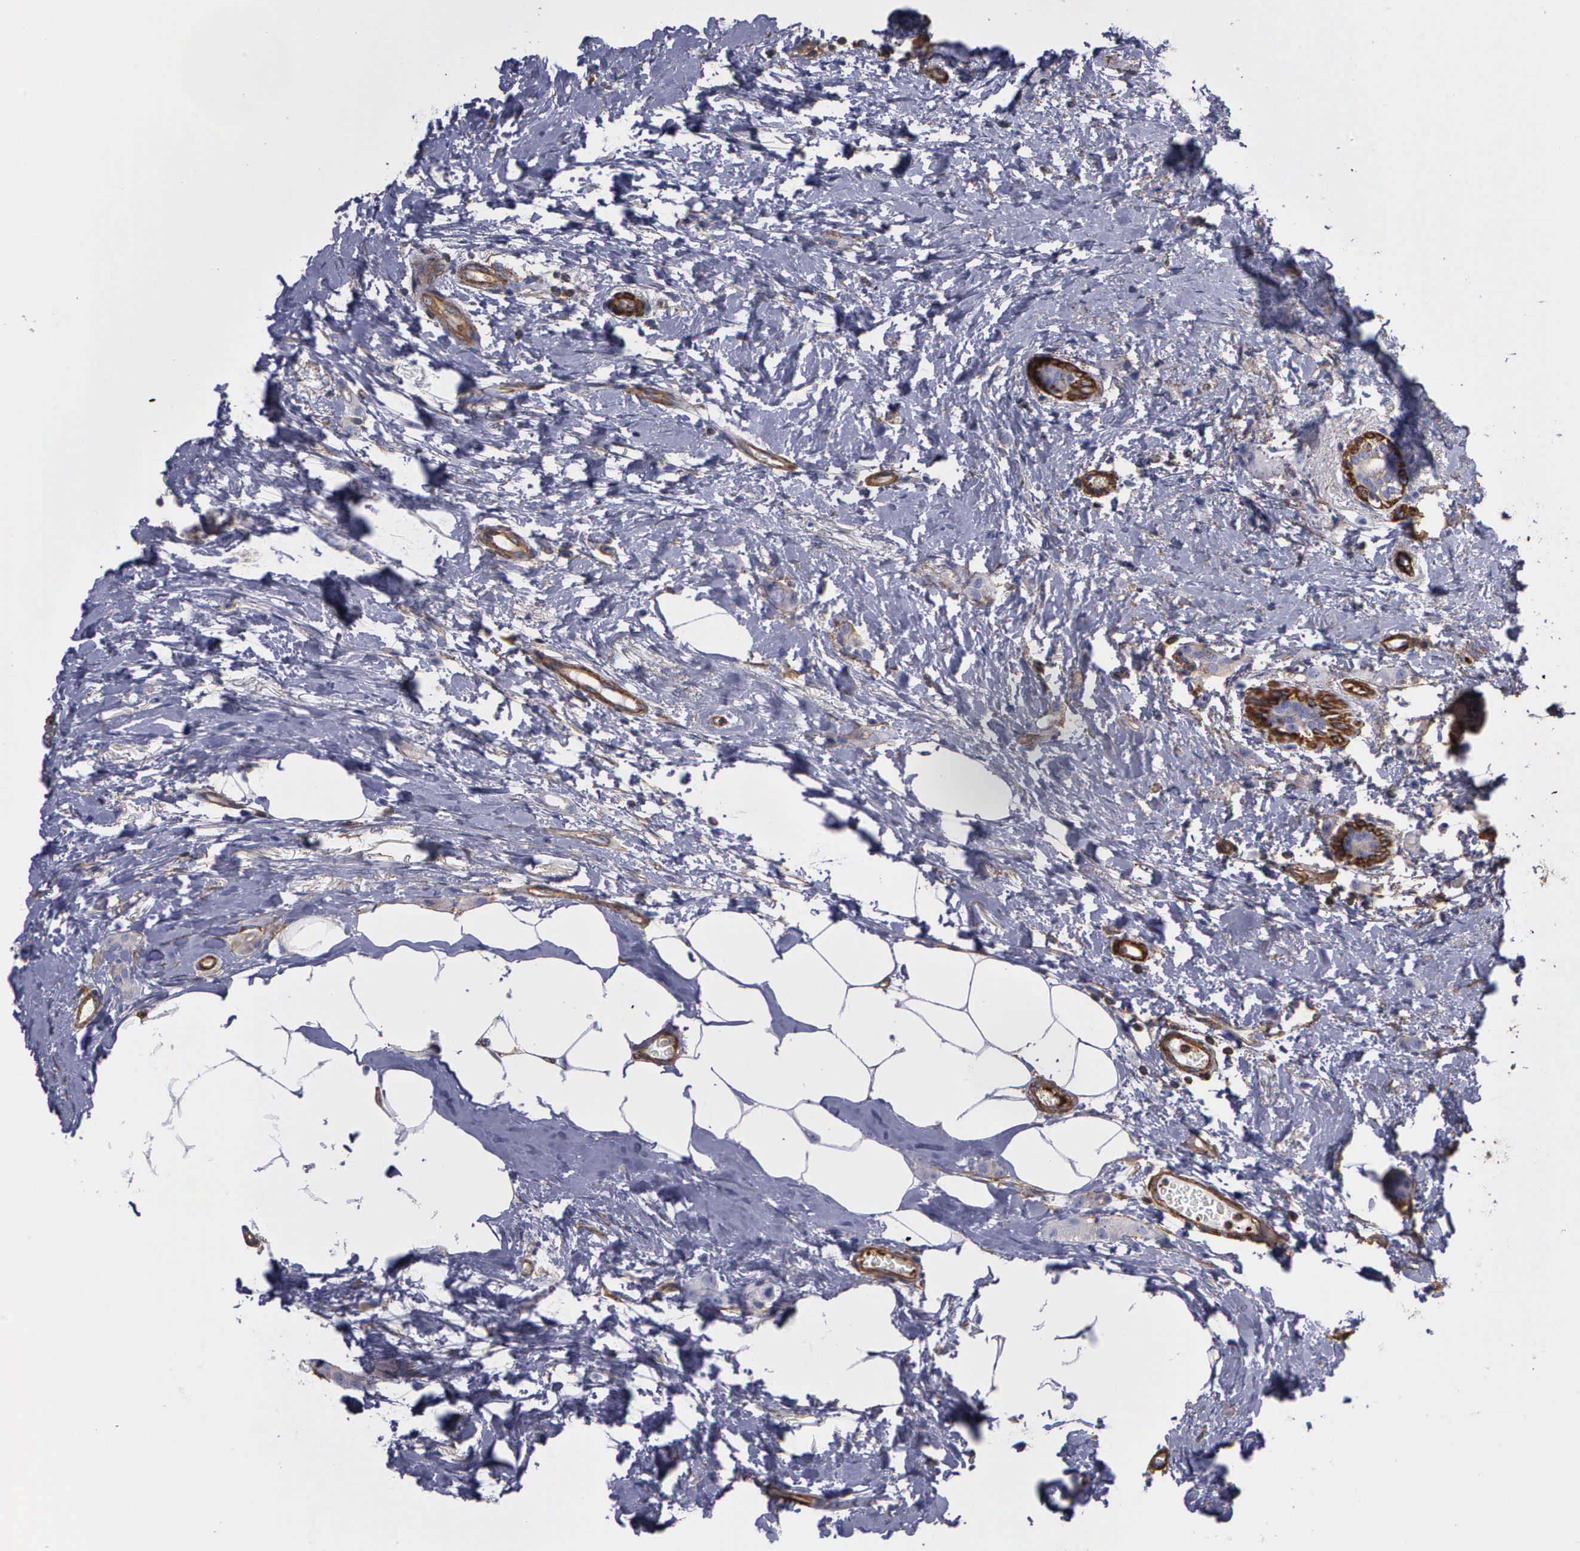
{"staining": {"intensity": "weak", "quantity": "<25%", "location": "cytoplasmic/membranous"}, "tissue": "breast cancer", "cell_type": "Tumor cells", "image_type": "cancer", "snomed": [{"axis": "morphology", "description": "Lobular carcinoma"}, {"axis": "topography", "description": "Breast"}], "caption": "This image is of lobular carcinoma (breast) stained with IHC to label a protein in brown with the nuclei are counter-stained blue. There is no staining in tumor cells.", "gene": "FLNA", "patient": {"sex": "female", "age": 55}}